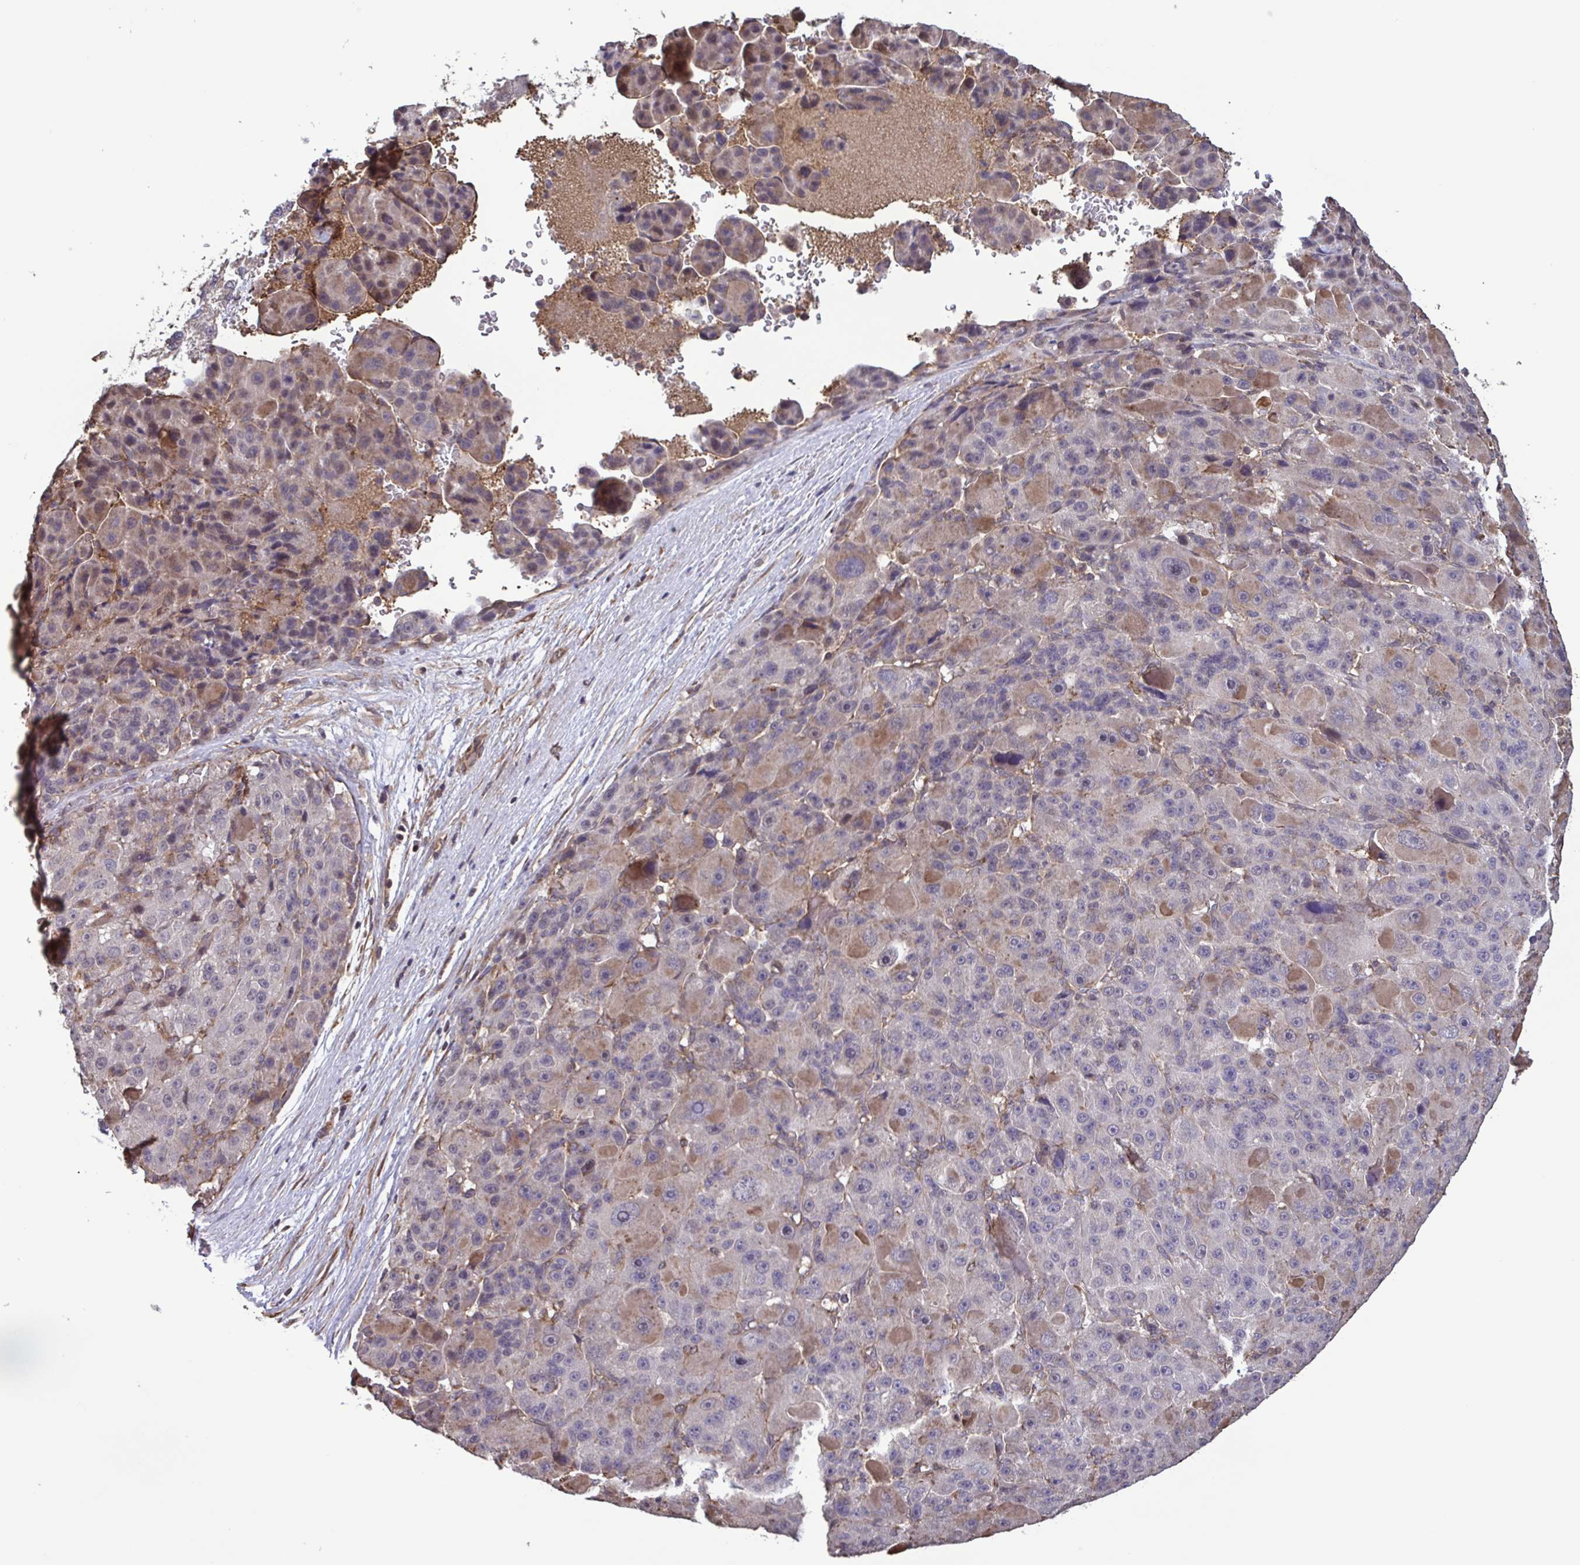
{"staining": {"intensity": "weak", "quantity": "<25%", "location": "cytoplasmic/membranous"}, "tissue": "liver cancer", "cell_type": "Tumor cells", "image_type": "cancer", "snomed": [{"axis": "morphology", "description": "Carcinoma, Hepatocellular, NOS"}, {"axis": "topography", "description": "Liver"}], "caption": "Image shows no protein positivity in tumor cells of hepatocellular carcinoma (liver) tissue. (Brightfield microscopy of DAB immunohistochemistry at high magnification).", "gene": "ZNF200", "patient": {"sex": "male", "age": 76}}